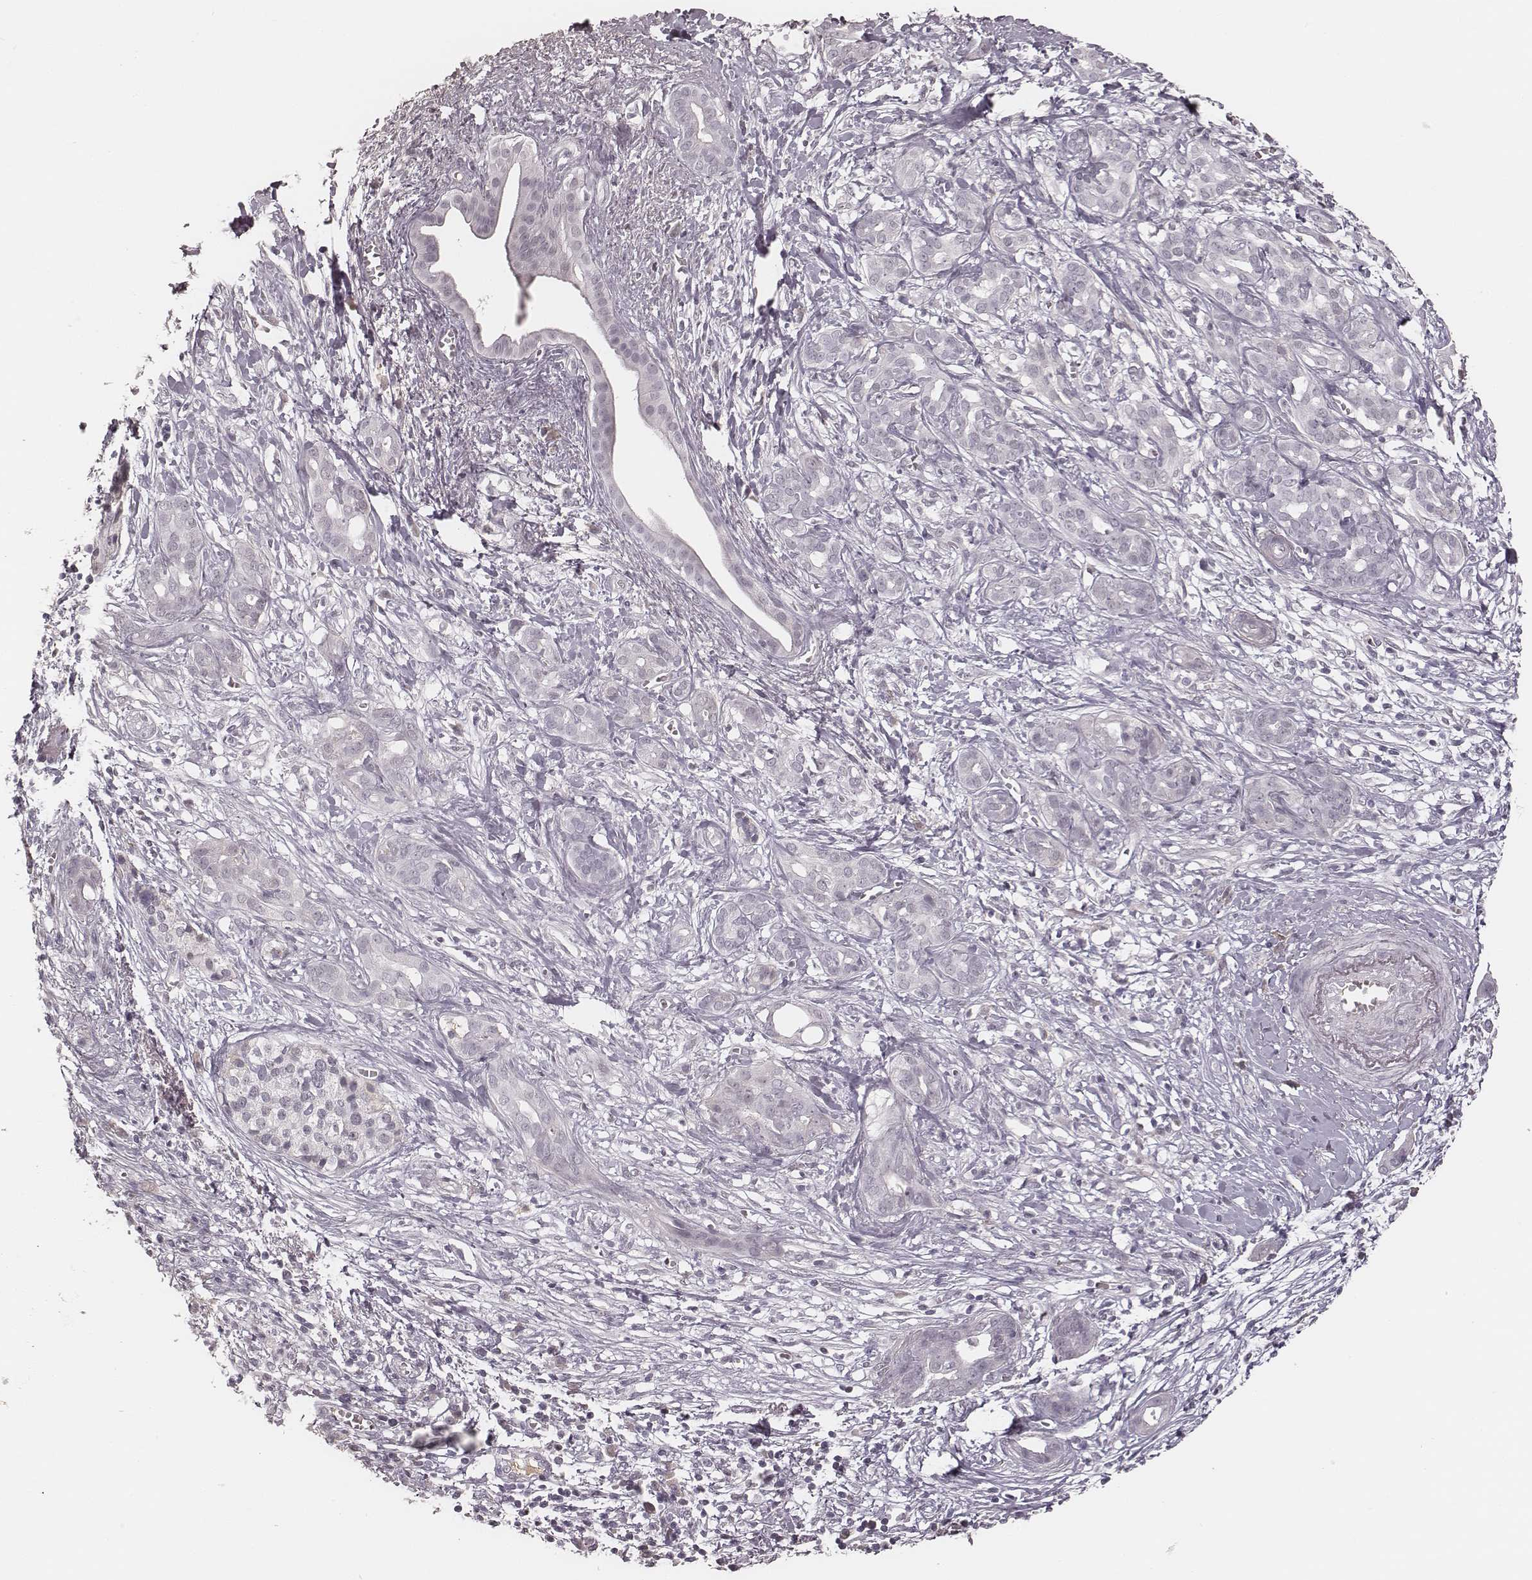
{"staining": {"intensity": "negative", "quantity": "none", "location": "none"}, "tissue": "pancreatic cancer", "cell_type": "Tumor cells", "image_type": "cancer", "snomed": [{"axis": "morphology", "description": "Adenocarcinoma, NOS"}, {"axis": "topography", "description": "Pancreas"}], "caption": "Immunohistochemistry (IHC) of adenocarcinoma (pancreatic) exhibits no staining in tumor cells.", "gene": "MSX1", "patient": {"sex": "male", "age": 61}}